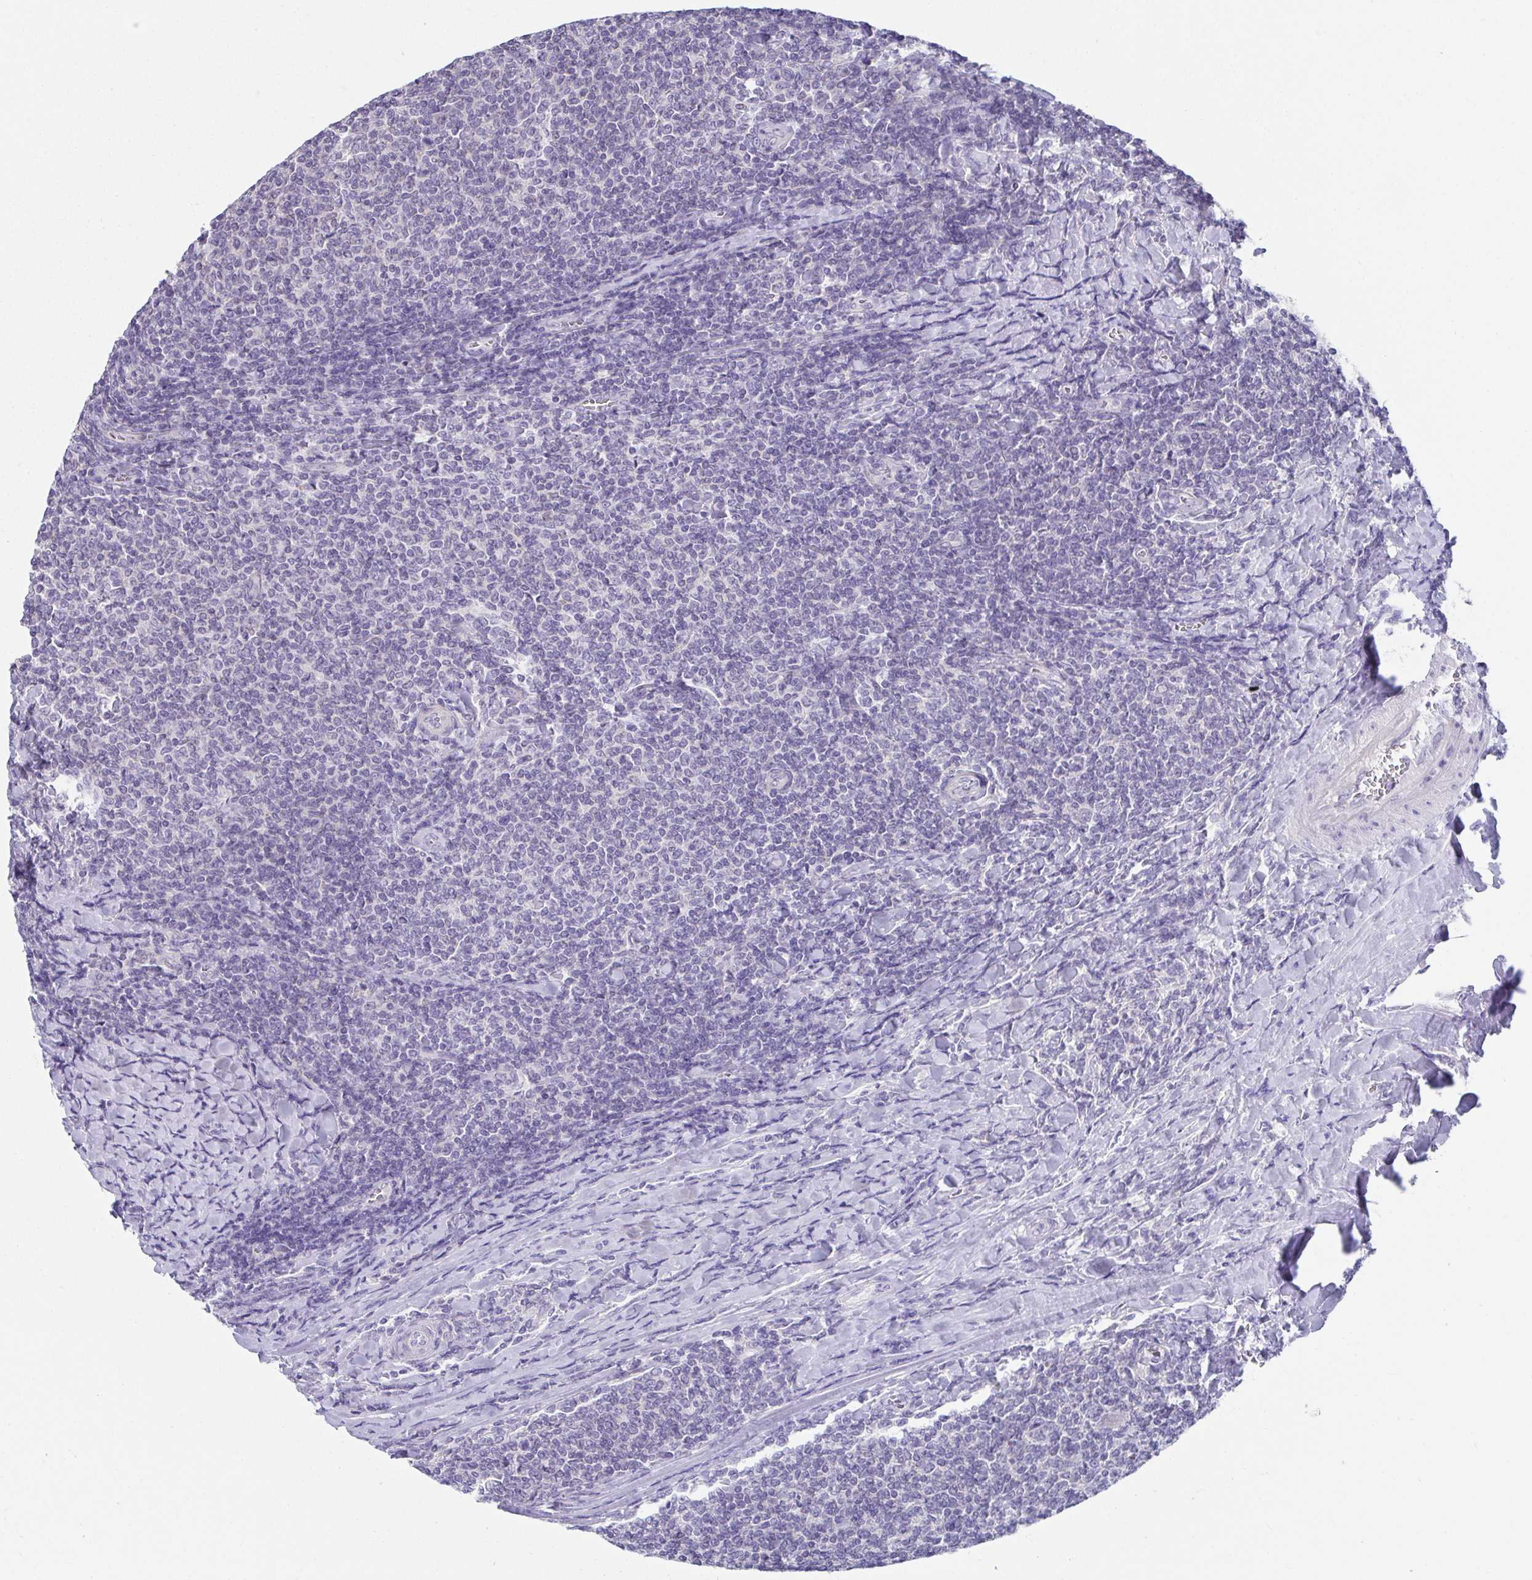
{"staining": {"intensity": "negative", "quantity": "none", "location": "none"}, "tissue": "lymphoma", "cell_type": "Tumor cells", "image_type": "cancer", "snomed": [{"axis": "morphology", "description": "Malignant lymphoma, non-Hodgkin's type, Low grade"}, {"axis": "topography", "description": "Lymph node"}], "caption": "This micrograph is of low-grade malignant lymphoma, non-Hodgkin's type stained with IHC to label a protein in brown with the nuclei are counter-stained blue. There is no staining in tumor cells.", "gene": "CXCR1", "patient": {"sex": "male", "age": 52}}